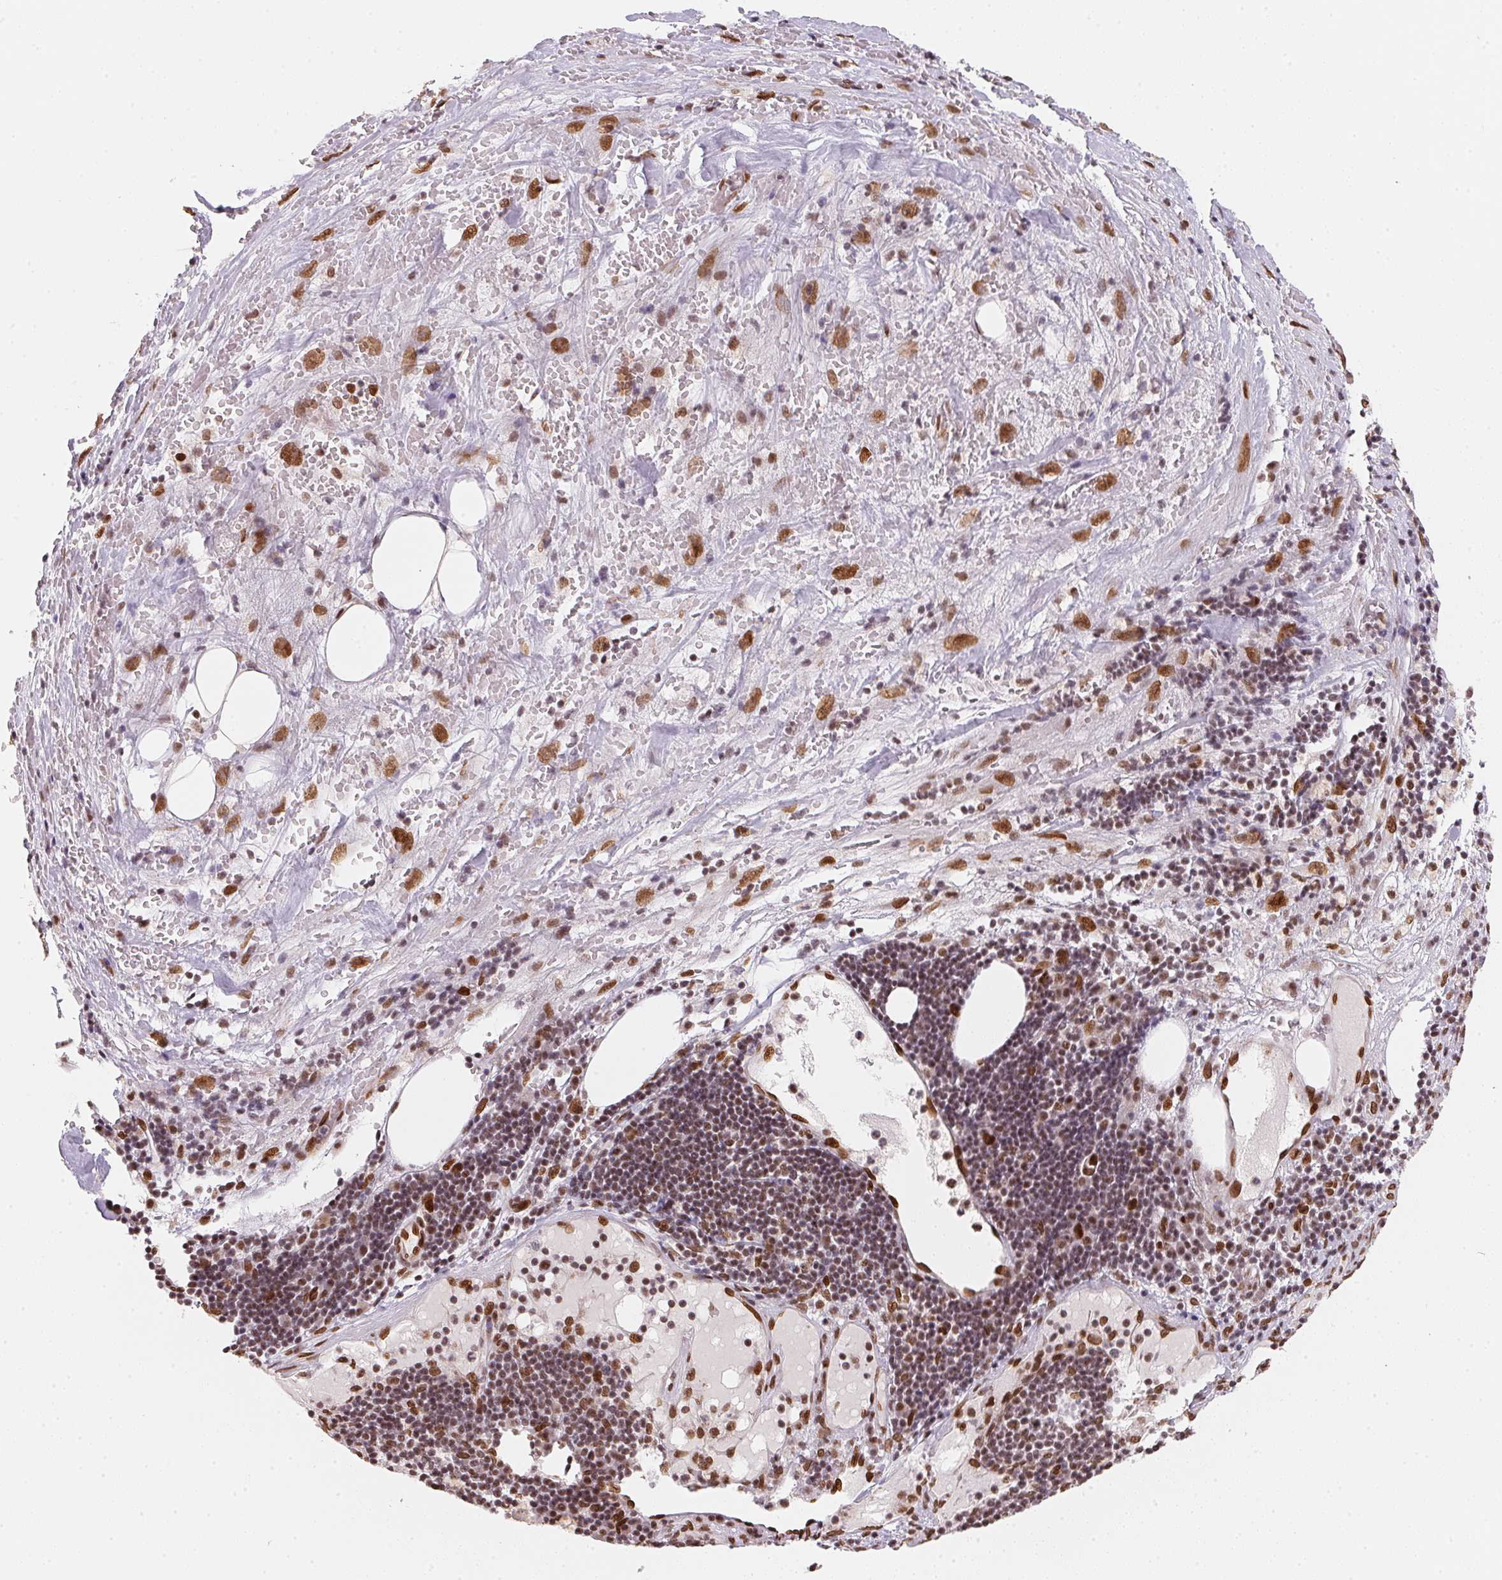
{"staining": {"intensity": "moderate", "quantity": ">75%", "location": "nuclear"}, "tissue": "pancreatic cancer", "cell_type": "Tumor cells", "image_type": "cancer", "snomed": [{"axis": "morphology", "description": "Adenocarcinoma, NOS"}, {"axis": "topography", "description": "Pancreas"}], "caption": "Immunohistochemical staining of human pancreatic cancer (adenocarcinoma) displays medium levels of moderate nuclear protein staining in approximately >75% of tumor cells.", "gene": "SAP30BP", "patient": {"sex": "male", "age": 71}}